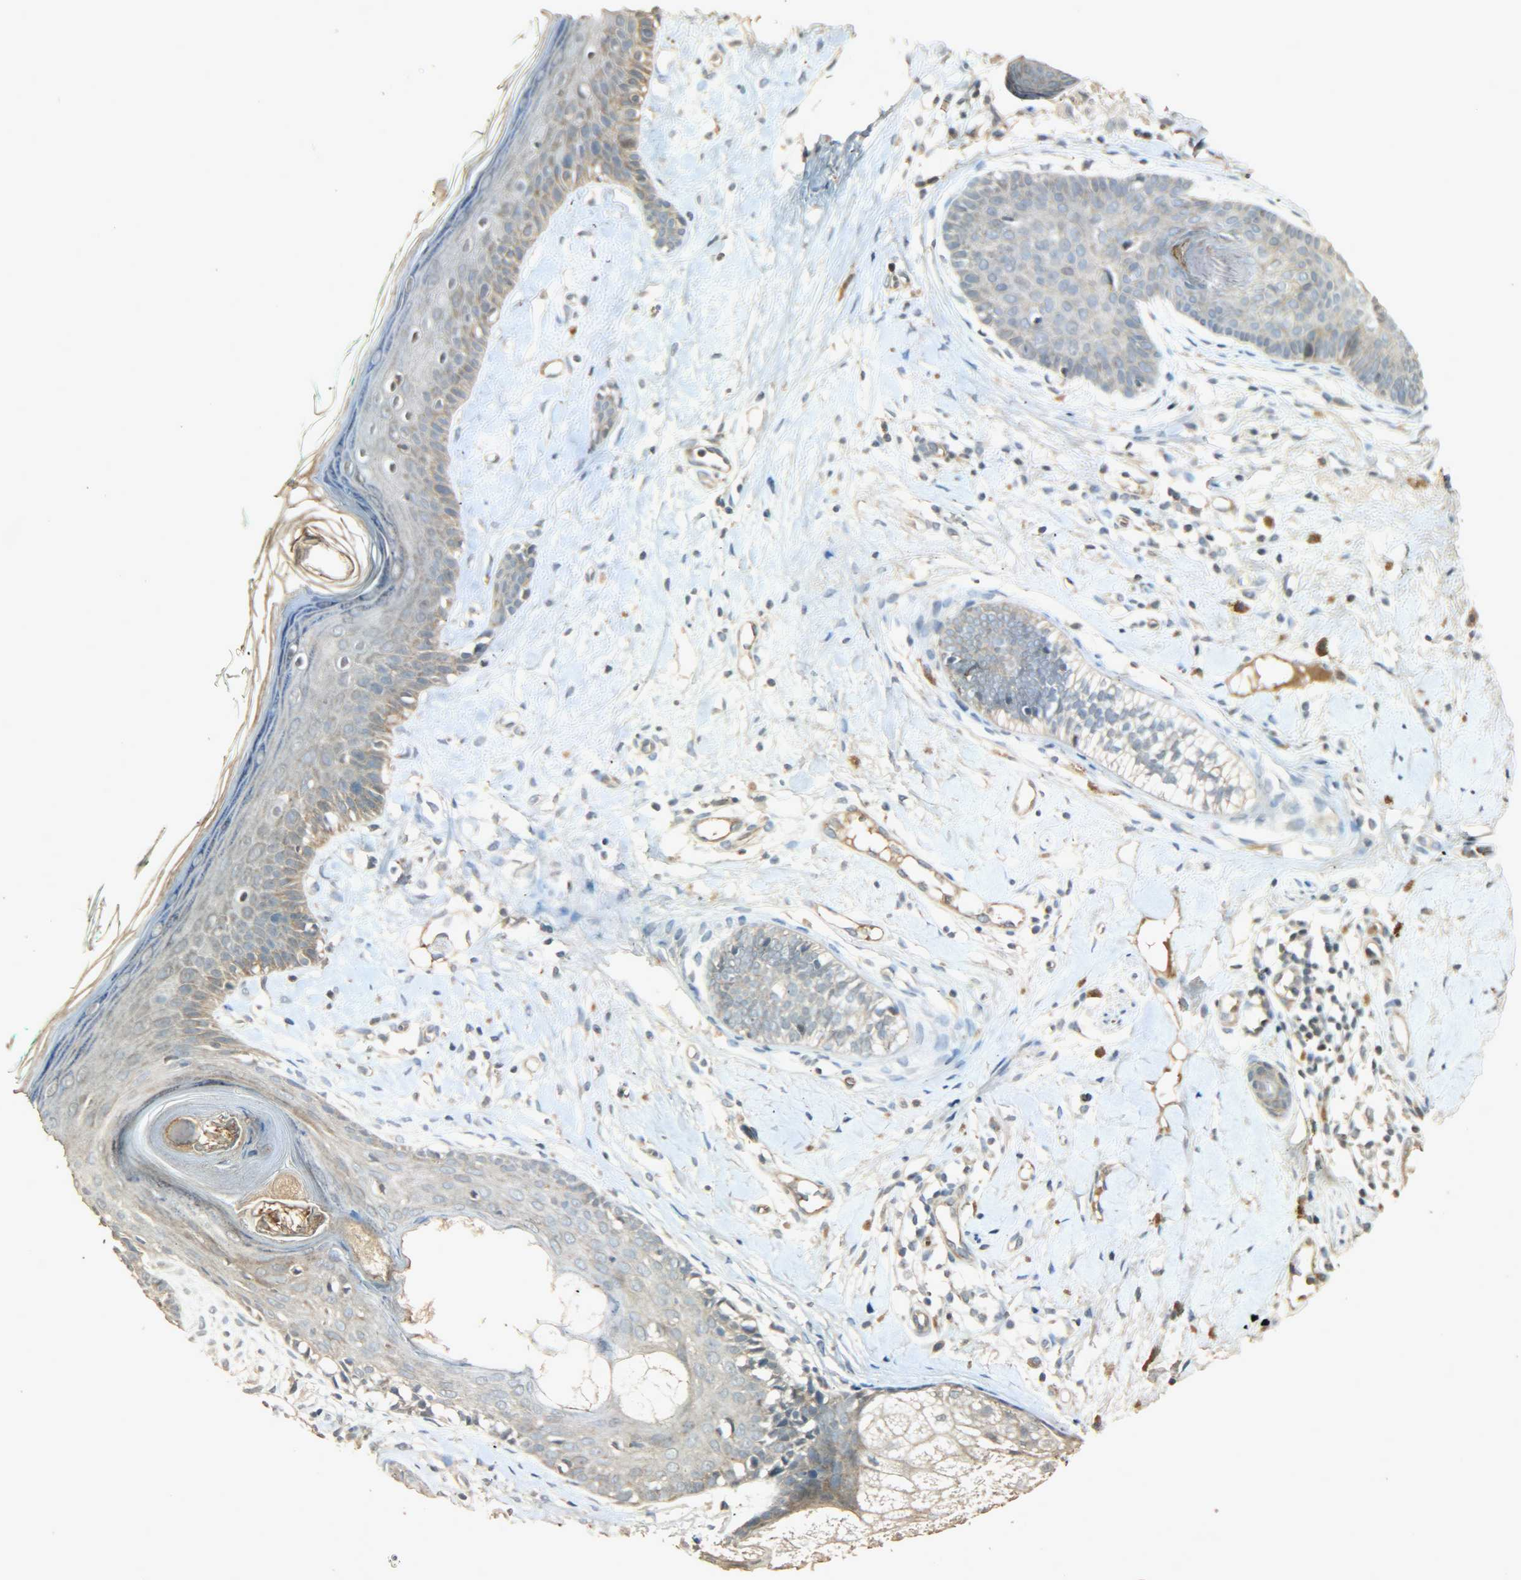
{"staining": {"intensity": "weak", "quantity": ">75%", "location": "cytoplasmic/membranous"}, "tissue": "skin cancer", "cell_type": "Tumor cells", "image_type": "cancer", "snomed": [{"axis": "morphology", "description": "Basal cell carcinoma"}, {"axis": "topography", "description": "Skin"}], "caption": "The immunohistochemical stain labels weak cytoplasmic/membranous staining in tumor cells of basal cell carcinoma (skin) tissue.", "gene": "ATP2B1", "patient": {"sex": "female", "age": 58}}